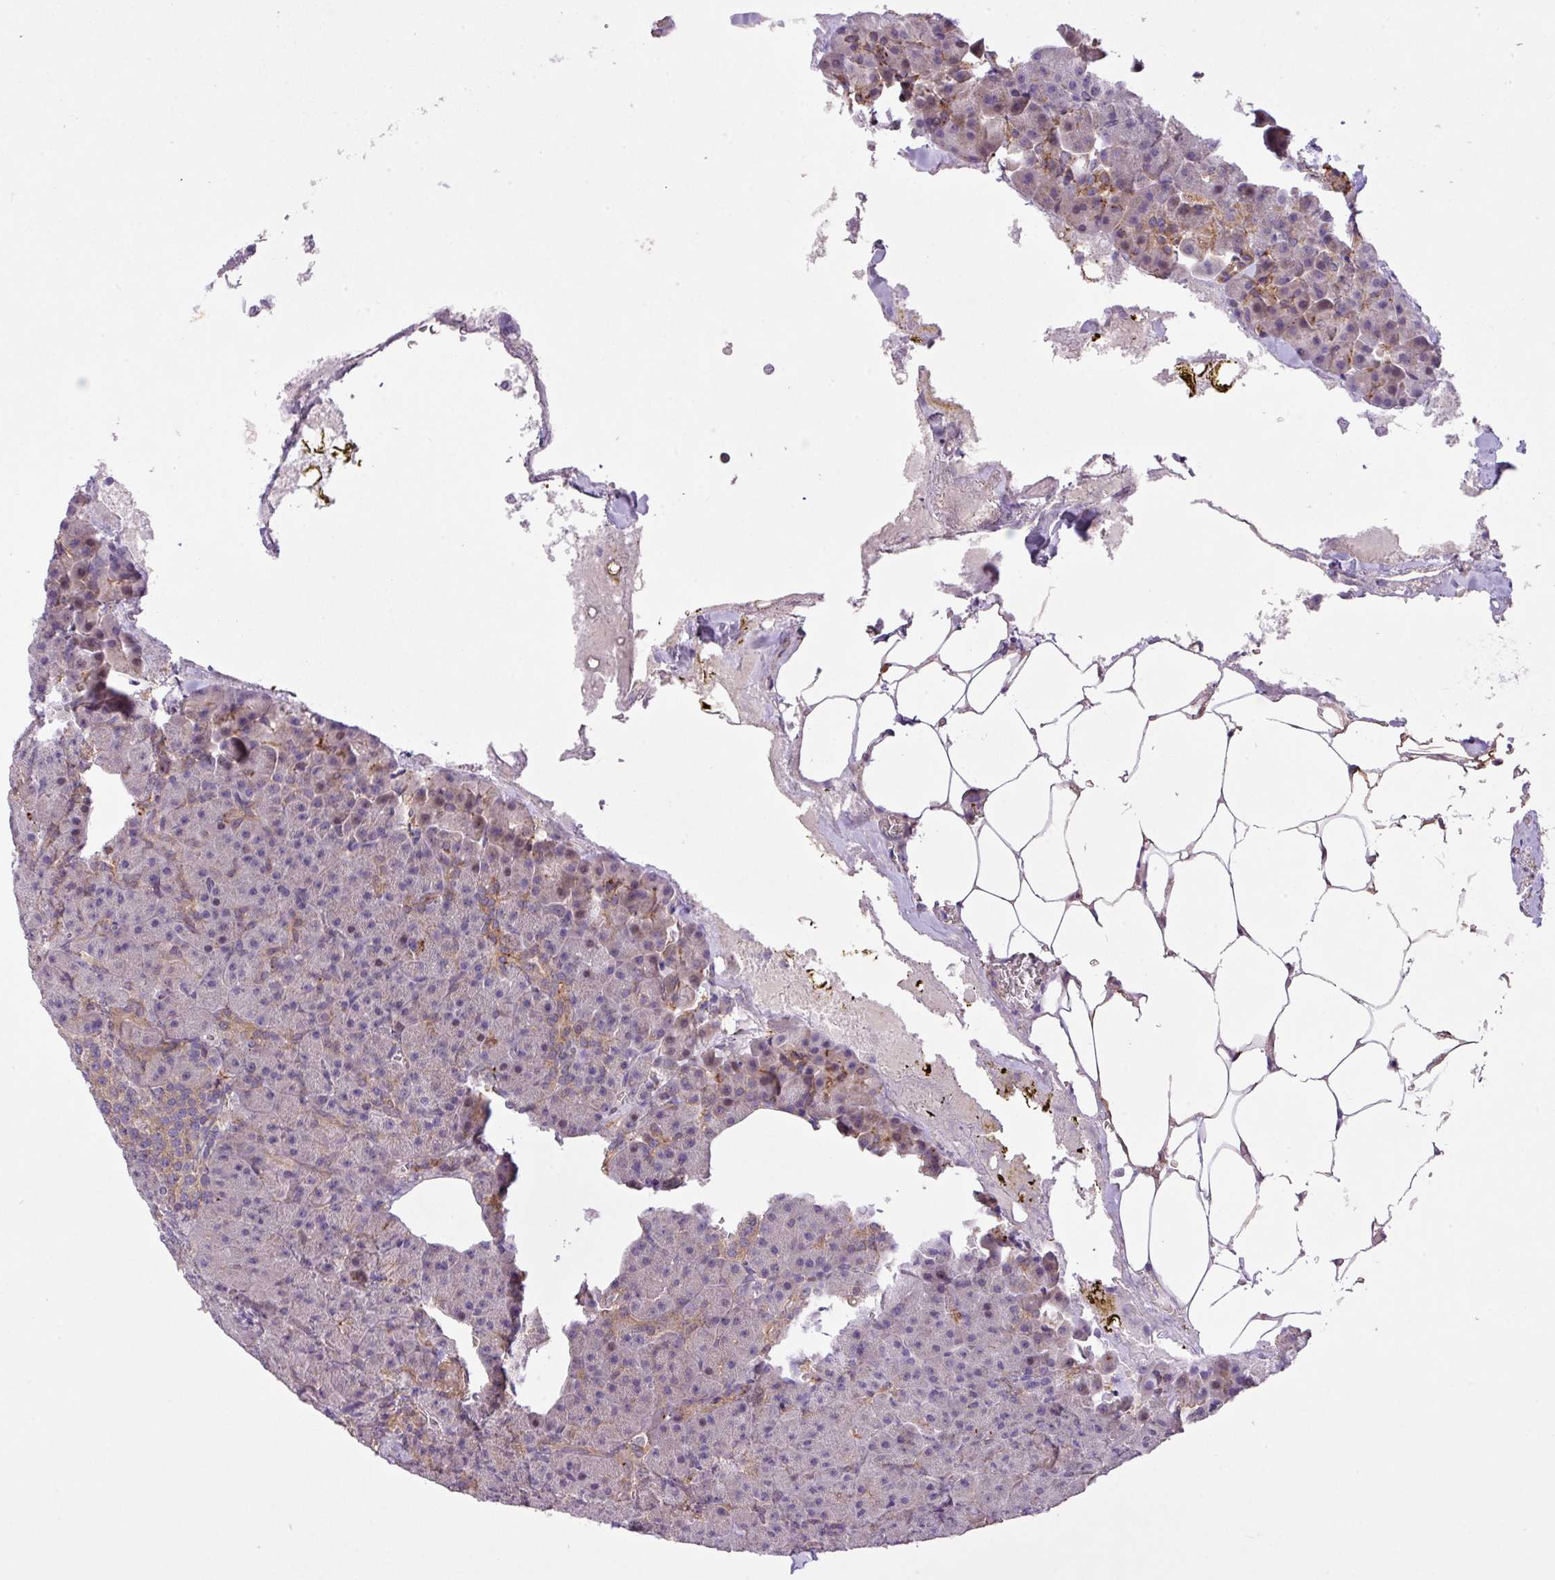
{"staining": {"intensity": "moderate", "quantity": "<25%", "location": "cytoplasmic/membranous"}, "tissue": "pancreas", "cell_type": "Exocrine glandular cells", "image_type": "normal", "snomed": [{"axis": "morphology", "description": "Normal tissue, NOS"}, {"axis": "topography", "description": "Pancreas"}], "caption": "Immunohistochemical staining of normal pancreas reveals moderate cytoplasmic/membranous protein positivity in approximately <25% of exocrine glandular cells. Using DAB (3,3'-diaminobenzidine) (brown) and hematoxylin (blue) stains, captured at high magnification using brightfield microscopy.", "gene": "RPP25L", "patient": {"sex": "female", "age": 74}}